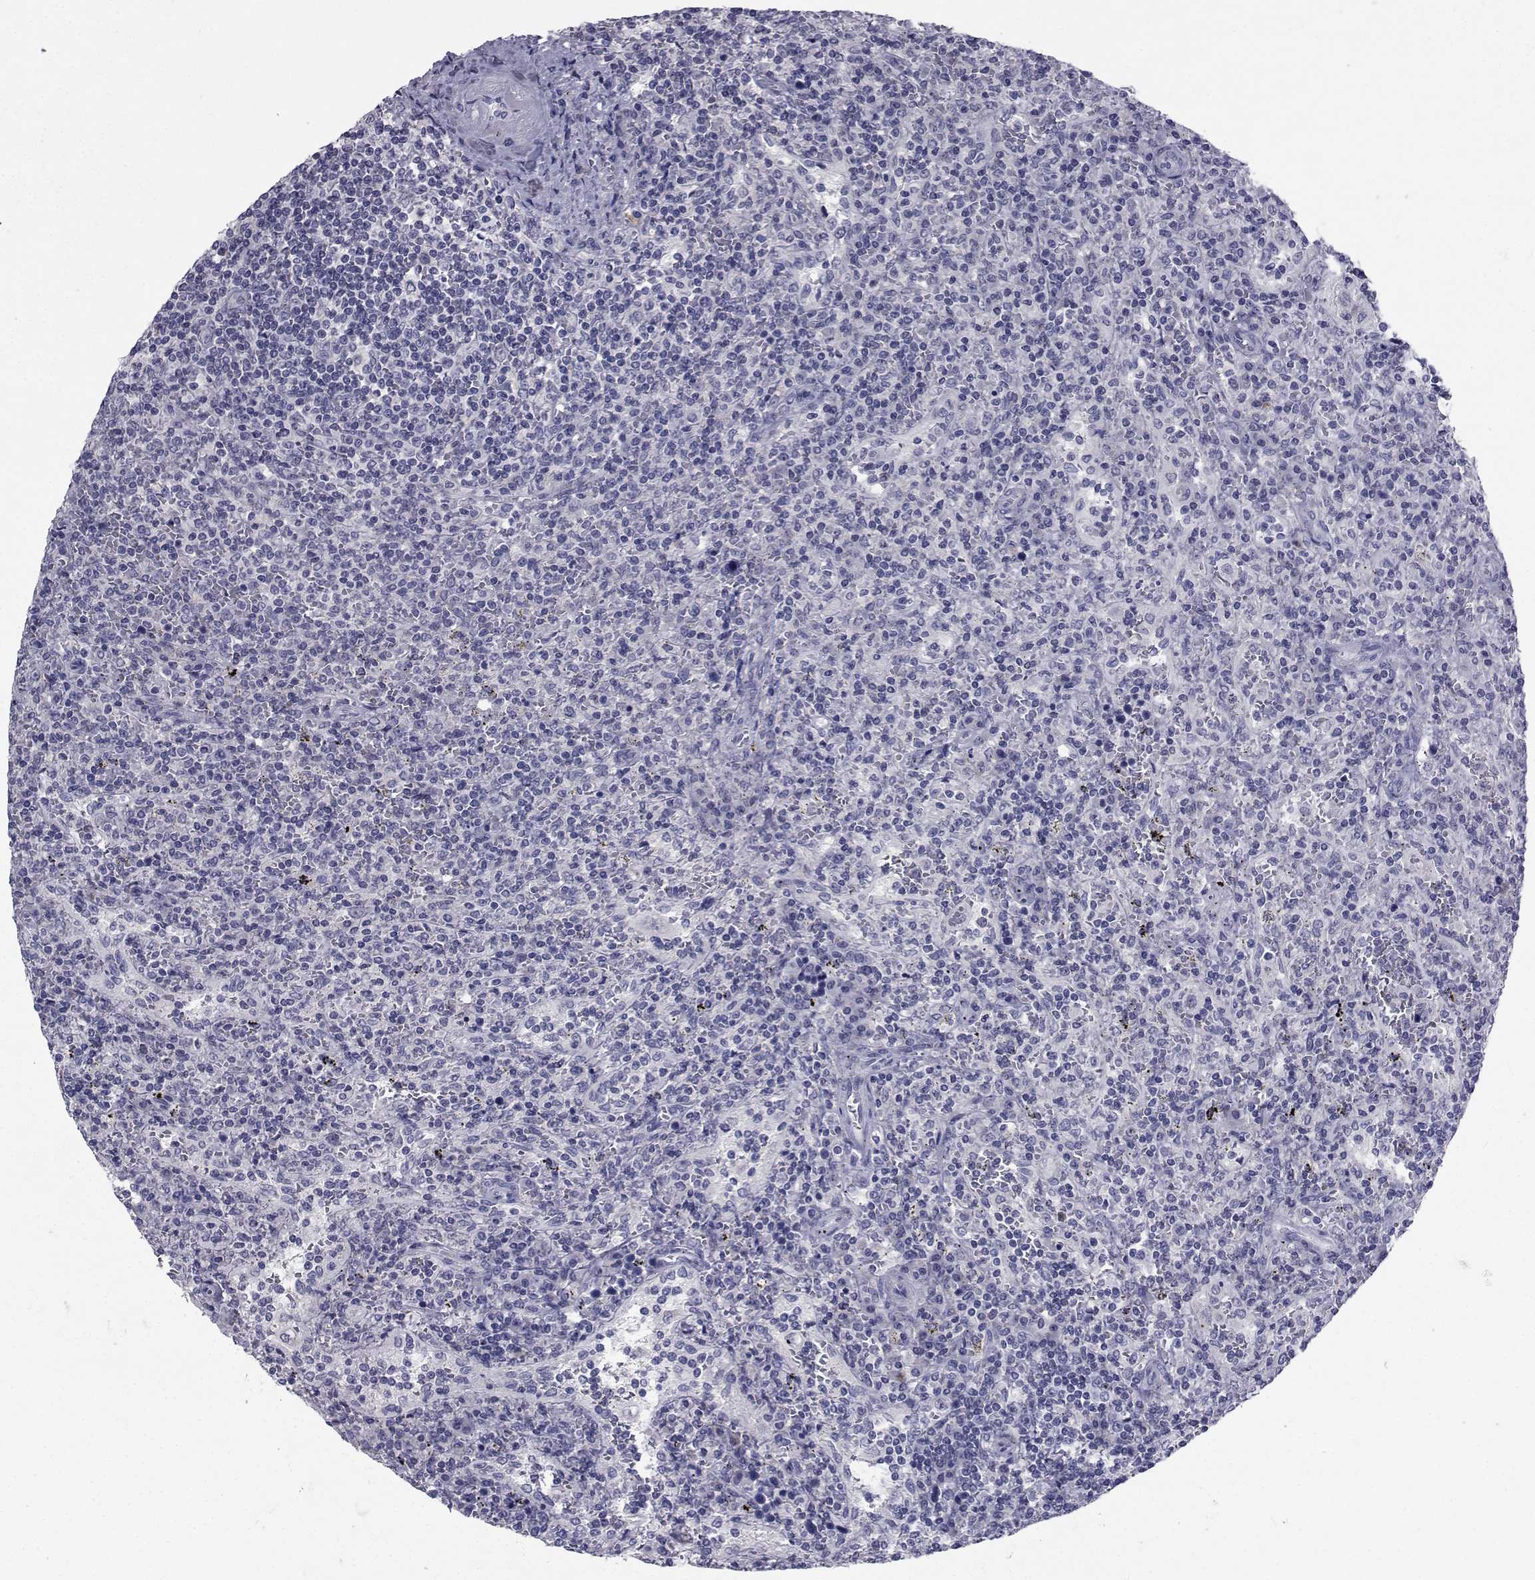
{"staining": {"intensity": "negative", "quantity": "none", "location": "none"}, "tissue": "lymphoma", "cell_type": "Tumor cells", "image_type": "cancer", "snomed": [{"axis": "morphology", "description": "Malignant lymphoma, non-Hodgkin's type, Low grade"}, {"axis": "topography", "description": "Spleen"}], "caption": "The photomicrograph reveals no staining of tumor cells in malignant lymphoma, non-Hodgkin's type (low-grade).", "gene": "CHRNA1", "patient": {"sex": "male", "age": 62}}